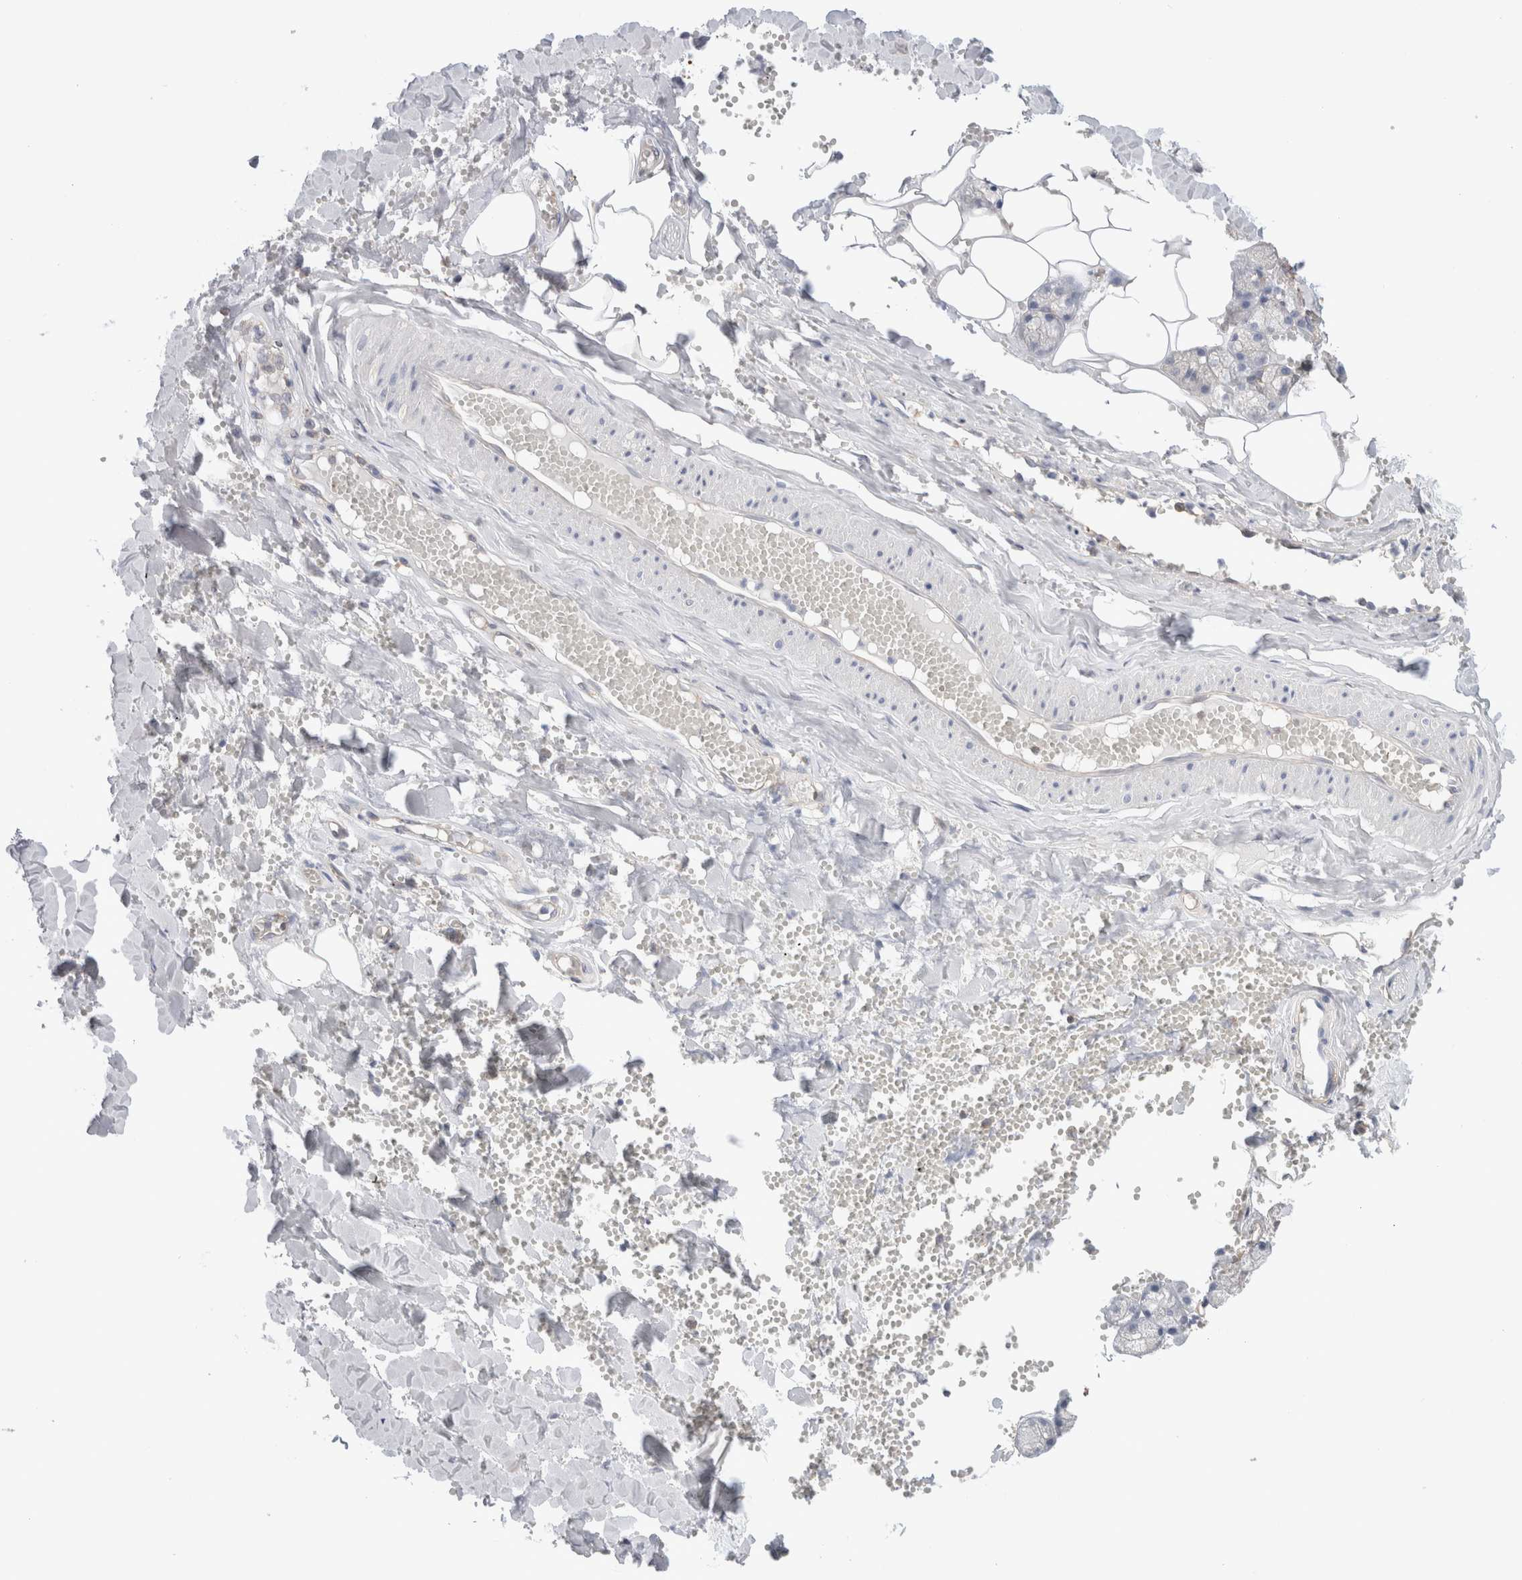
{"staining": {"intensity": "moderate", "quantity": "<25%", "location": "cytoplasmic/membranous"}, "tissue": "salivary gland", "cell_type": "Glandular cells", "image_type": "normal", "snomed": [{"axis": "morphology", "description": "Normal tissue, NOS"}, {"axis": "topography", "description": "Salivary gland"}], "caption": "Normal salivary gland was stained to show a protein in brown. There is low levels of moderate cytoplasmic/membranous positivity in approximately <25% of glandular cells.", "gene": "CAPN2", "patient": {"sex": "male", "age": 62}}